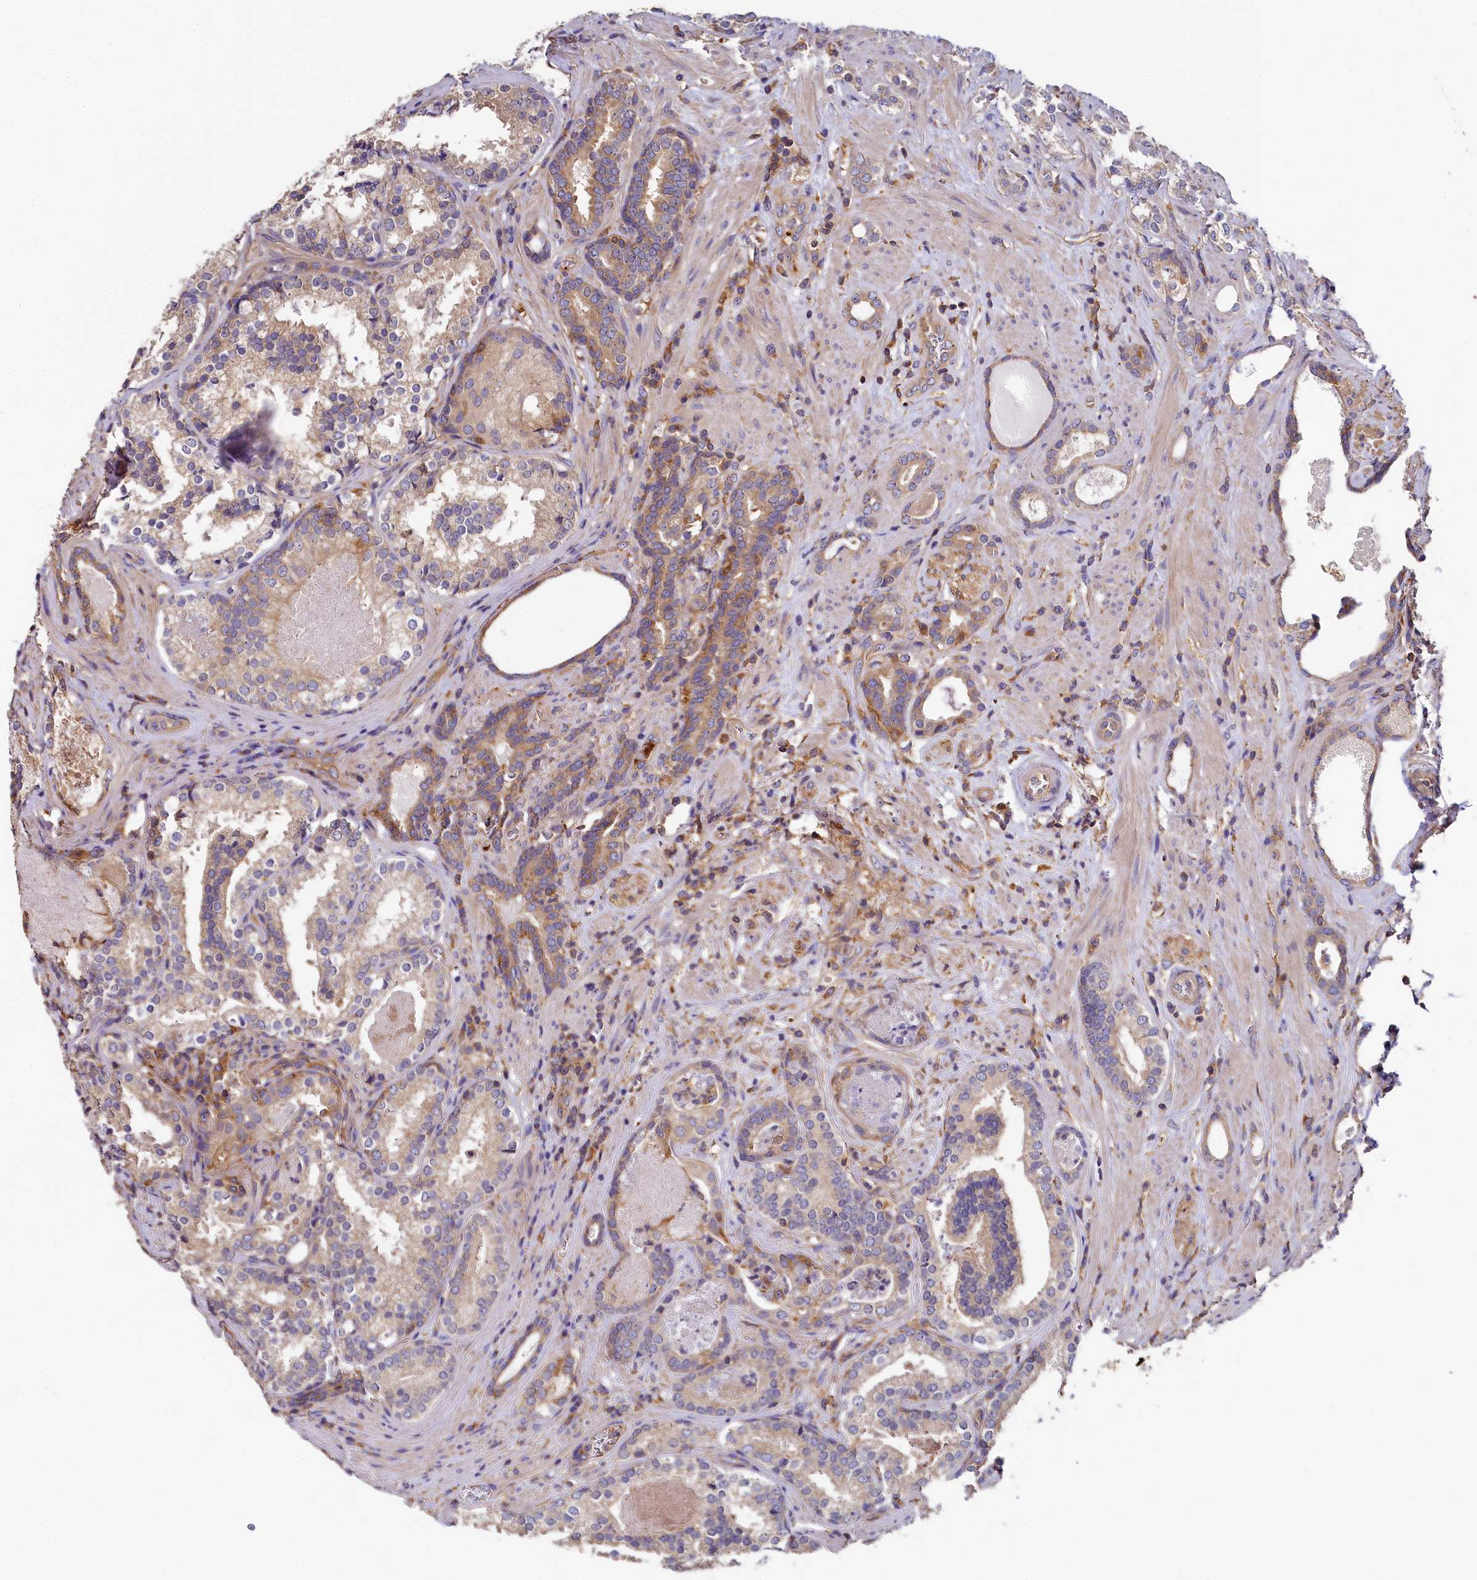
{"staining": {"intensity": "weak", "quantity": "25%-75%", "location": "cytoplasmic/membranous"}, "tissue": "prostate cancer", "cell_type": "Tumor cells", "image_type": "cancer", "snomed": [{"axis": "morphology", "description": "Adenocarcinoma, High grade"}, {"axis": "topography", "description": "Prostate"}], "caption": "Adenocarcinoma (high-grade) (prostate) stained with DAB (3,3'-diaminobenzidine) immunohistochemistry reveals low levels of weak cytoplasmic/membranous staining in approximately 25%-75% of tumor cells.", "gene": "PPIP5K1", "patient": {"sex": "male", "age": 58}}